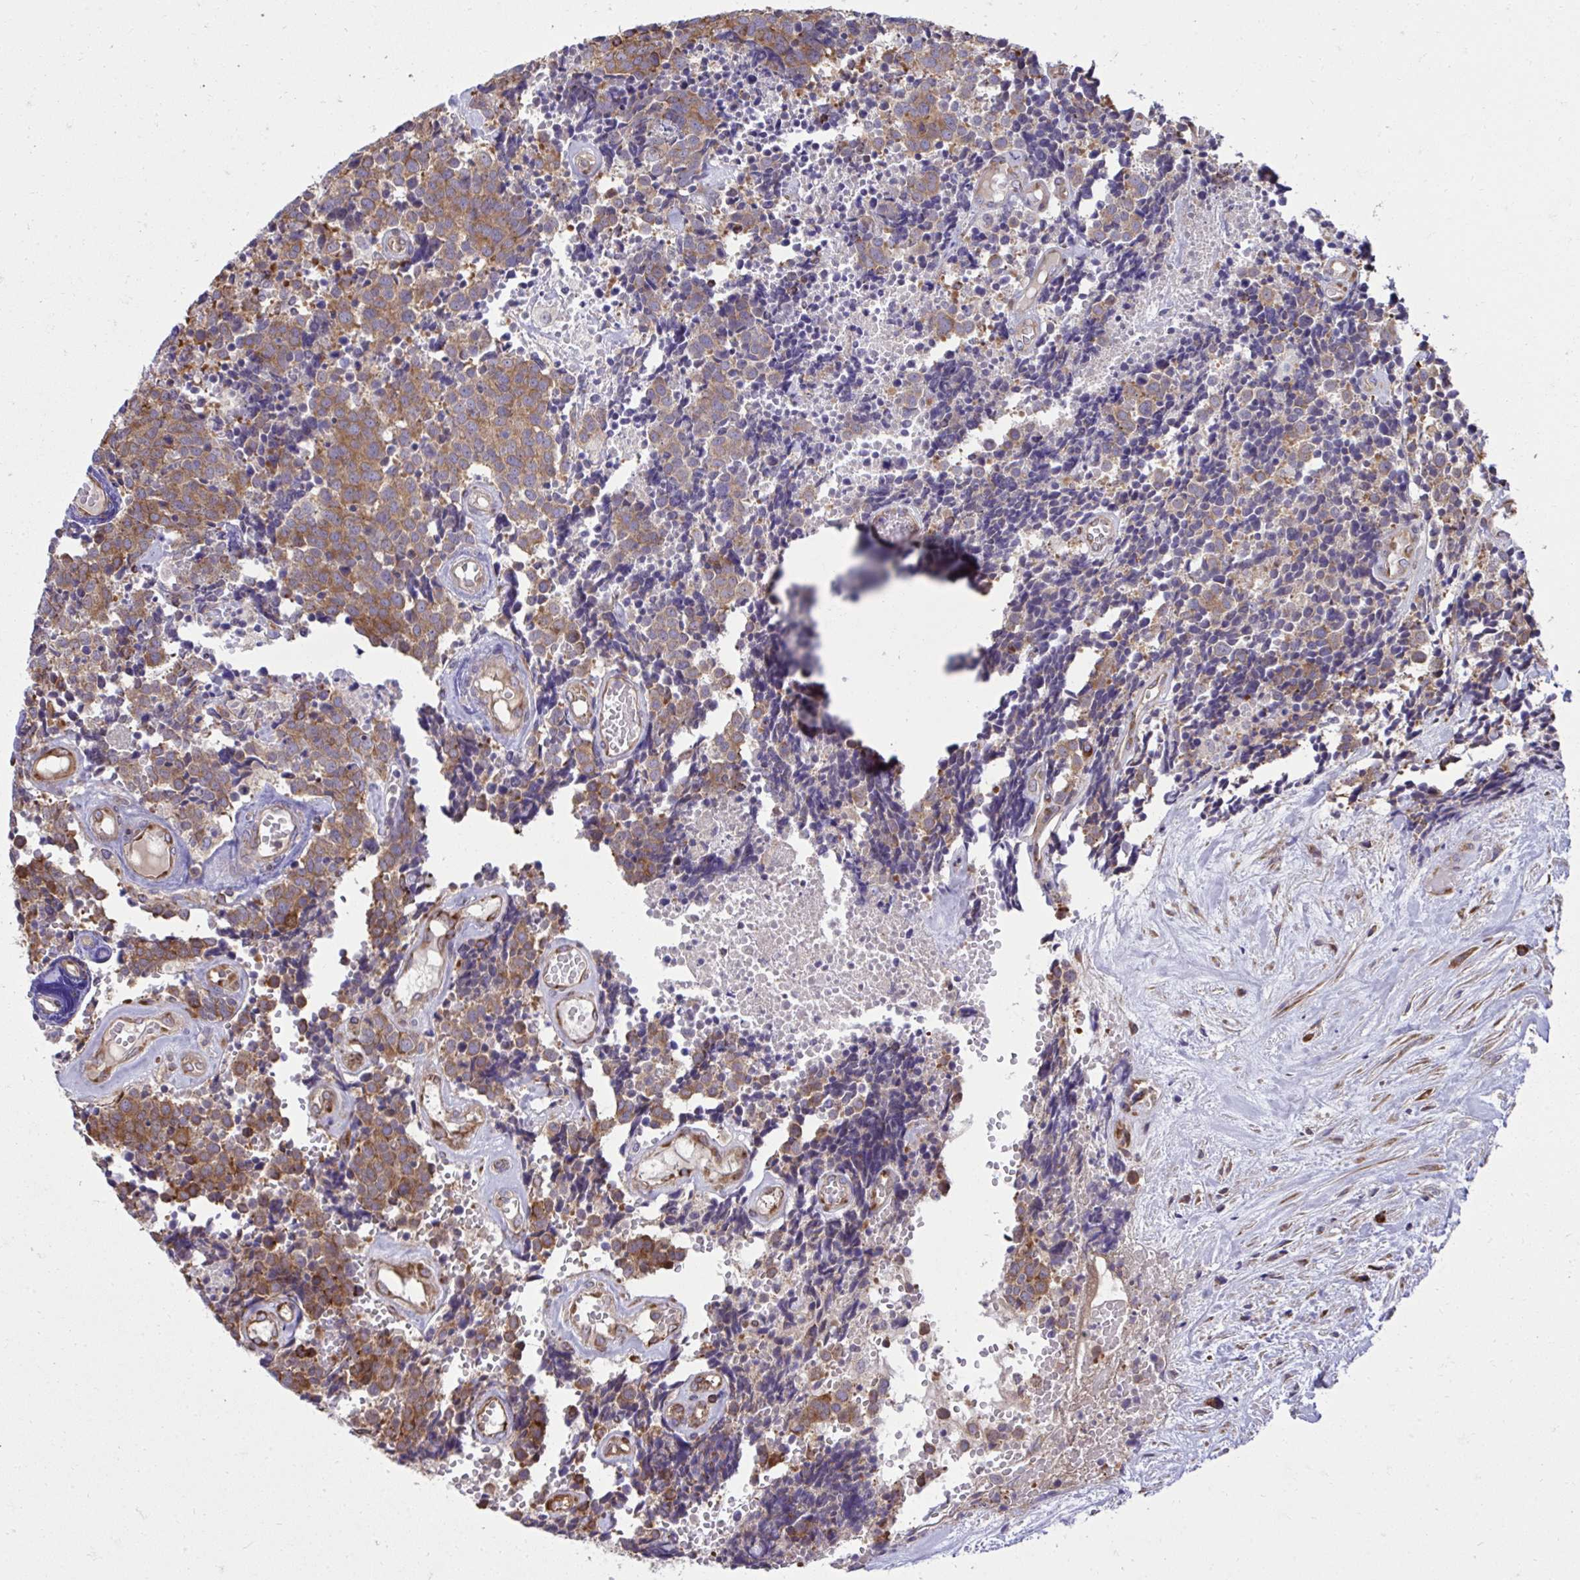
{"staining": {"intensity": "moderate", "quantity": ">75%", "location": "cytoplasmic/membranous"}, "tissue": "carcinoid", "cell_type": "Tumor cells", "image_type": "cancer", "snomed": [{"axis": "morphology", "description": "Carcinoid, malignant, NOS"}, {"axis": "topography", "description": "Skin"}], "caption": "This is a micrograph of immunohistochemistry (IHC) staining of carcinoid (malignant), which shows moderate positivity in the cytoplasmic/membranous of tumor cells.", "gene": "NMNAT3", "patient": {"sex": "female", "age": 79}}